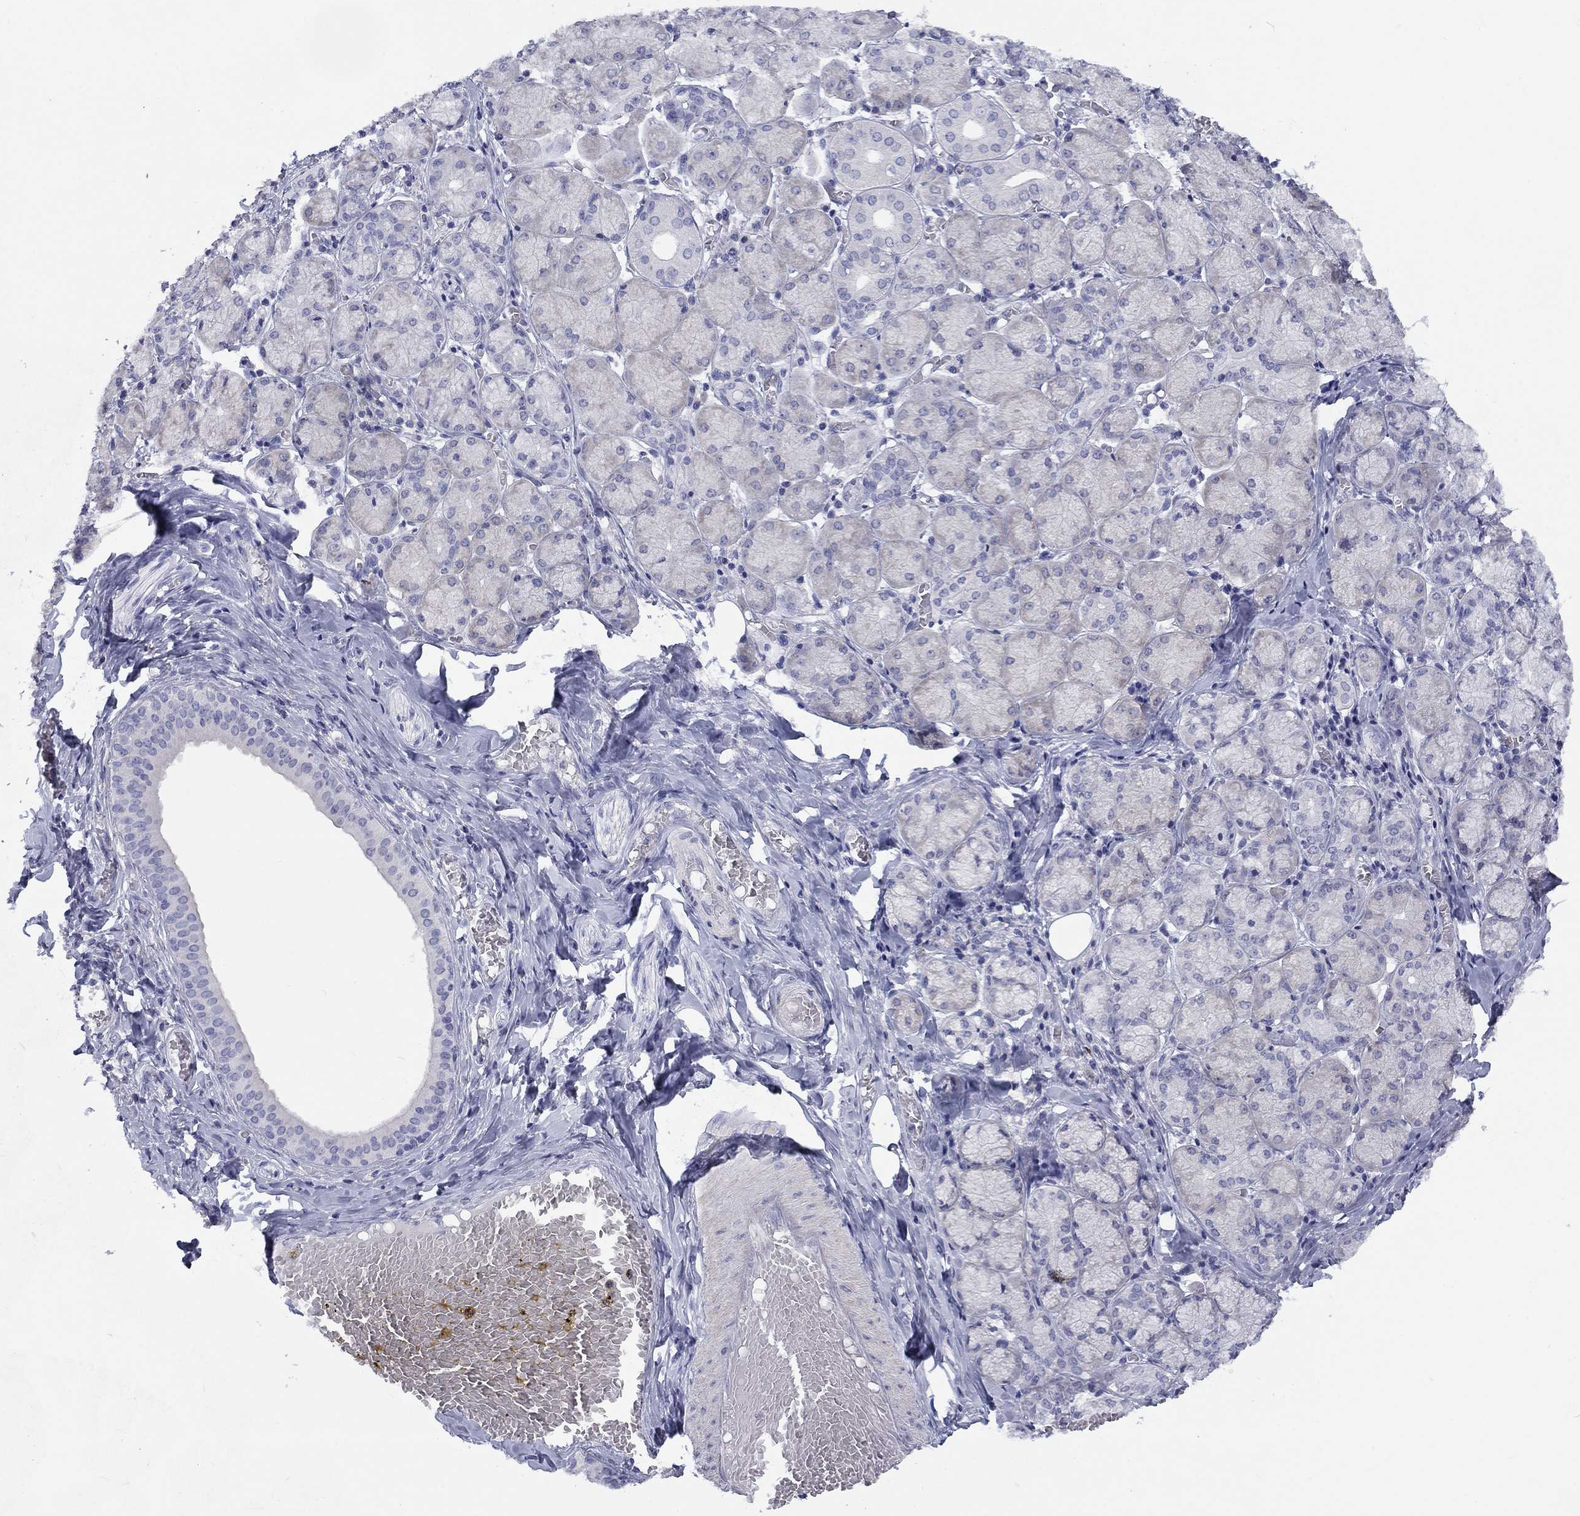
{"staining": {"intensity": "negative", "quantity": "none", "location": "none"}, "tissue": "salivary gland", "cell_type": "Glandular cells", "image_type": "normal", "snomed": [{"axis": "morphology", "description": "Normal tissue, NOS"}, {"axis": "topography", "description": "Salivary gland"}, {"axis": "topography", "description": "Peripheral nerve tissue"}], "caption": "Immunohistochemistry histopathology image of normal salivary gland: salivary gland stained with DAB shows no significant protein expression in glandular cells.", "gene": "CACNA1A", "patient": {"sex": "female", "age": 24}}